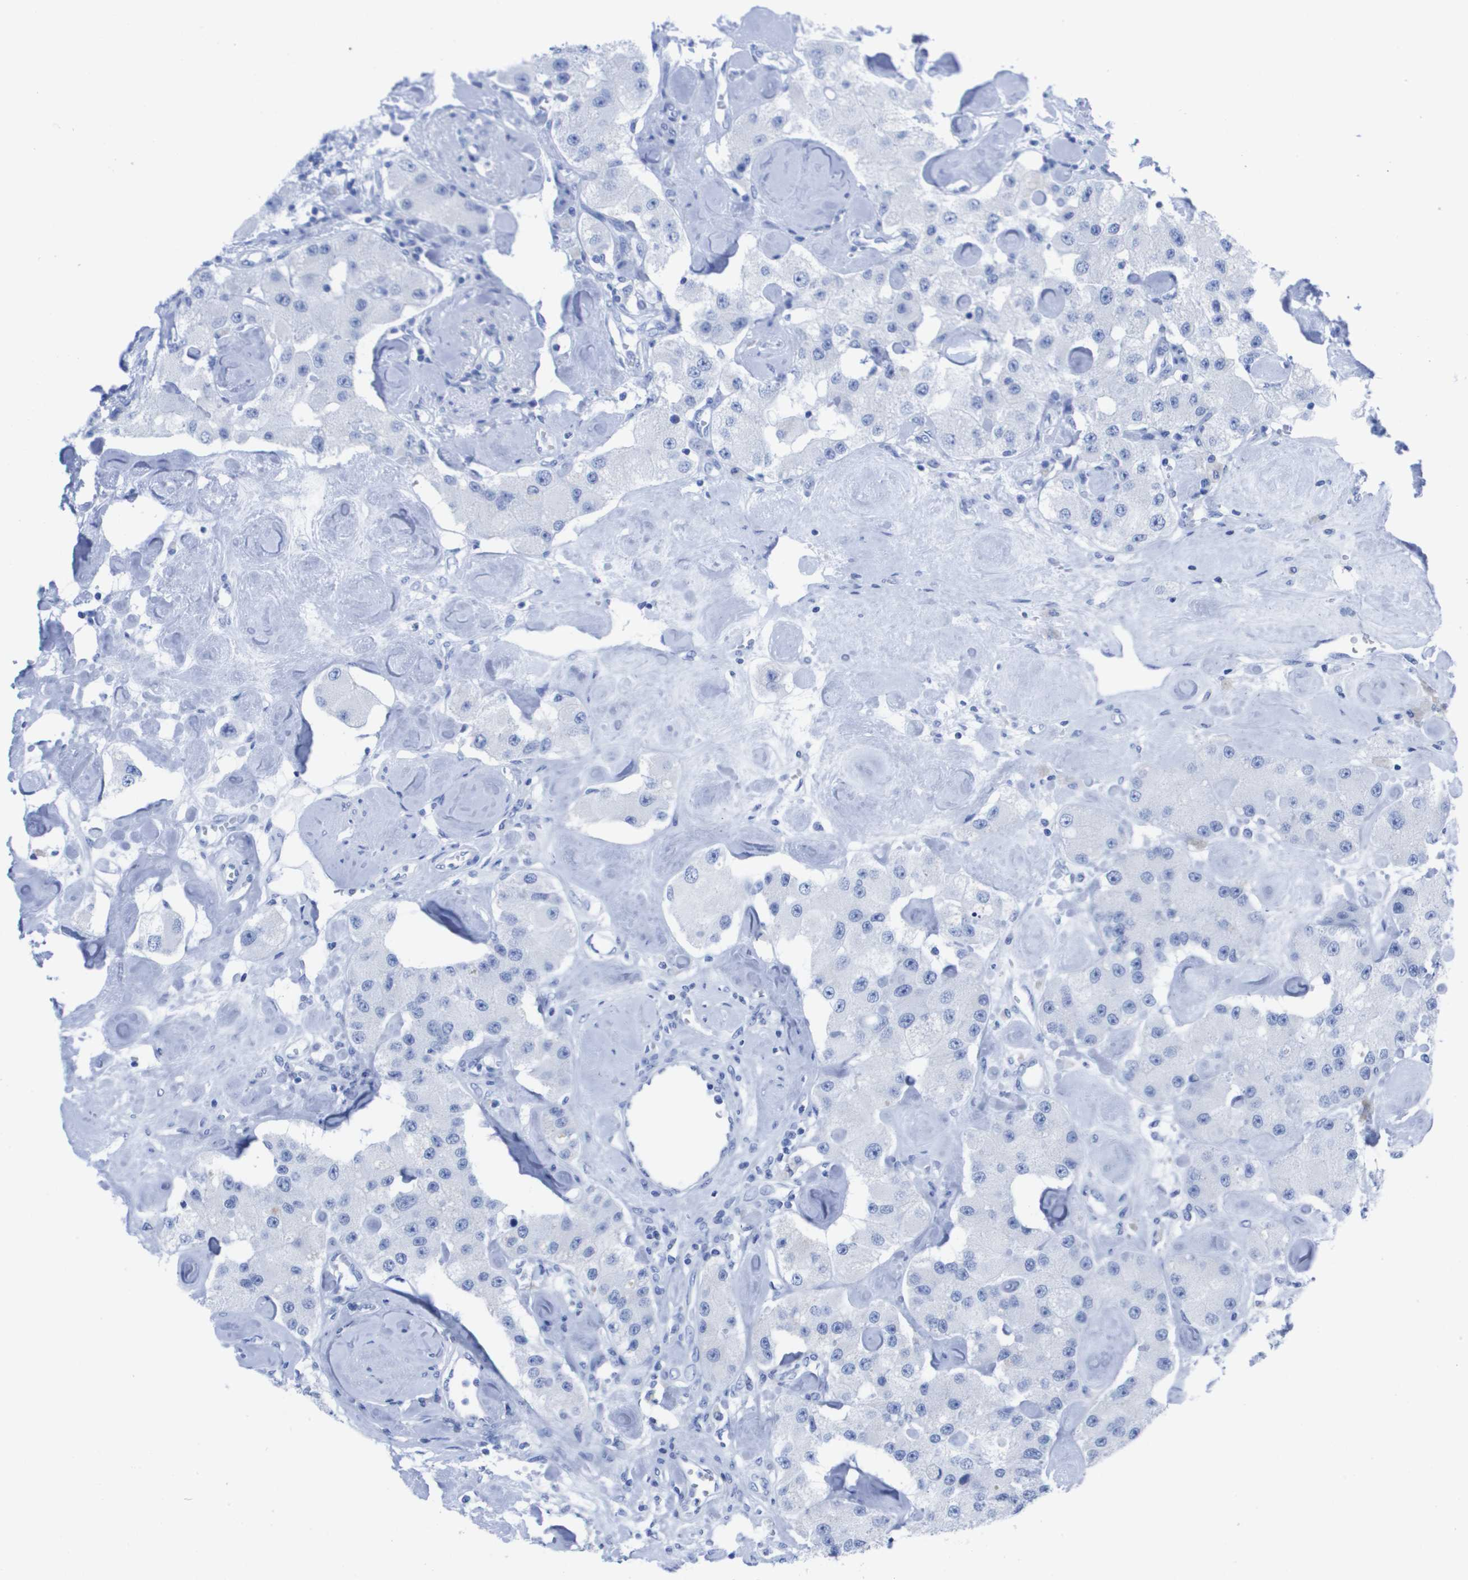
{"staining": {"intensity": "negative", "quantity": "none", "location": "none"}, "tissue": "carcinoid", "cell_type": "Tumor cells", "image_type": "cancer", "snomed": [{"axis": "morphology", "description": "Carcinoid, malignant, NOS"}, {"axis": "topography", "description": "Pancreas"}], "caption": "IHC photomicrograph of neoplastic tissue: human carcinoid stained with DAB shows no significant protein expression in tumor cells. The staining was performed using DAB to visualize the protein expression in brown, while the nuclei were stained in blue with hematoxylin (Magnification: 20x).", "gene": "KCNA3", "patient": {"sex": "male", "age": 41}}